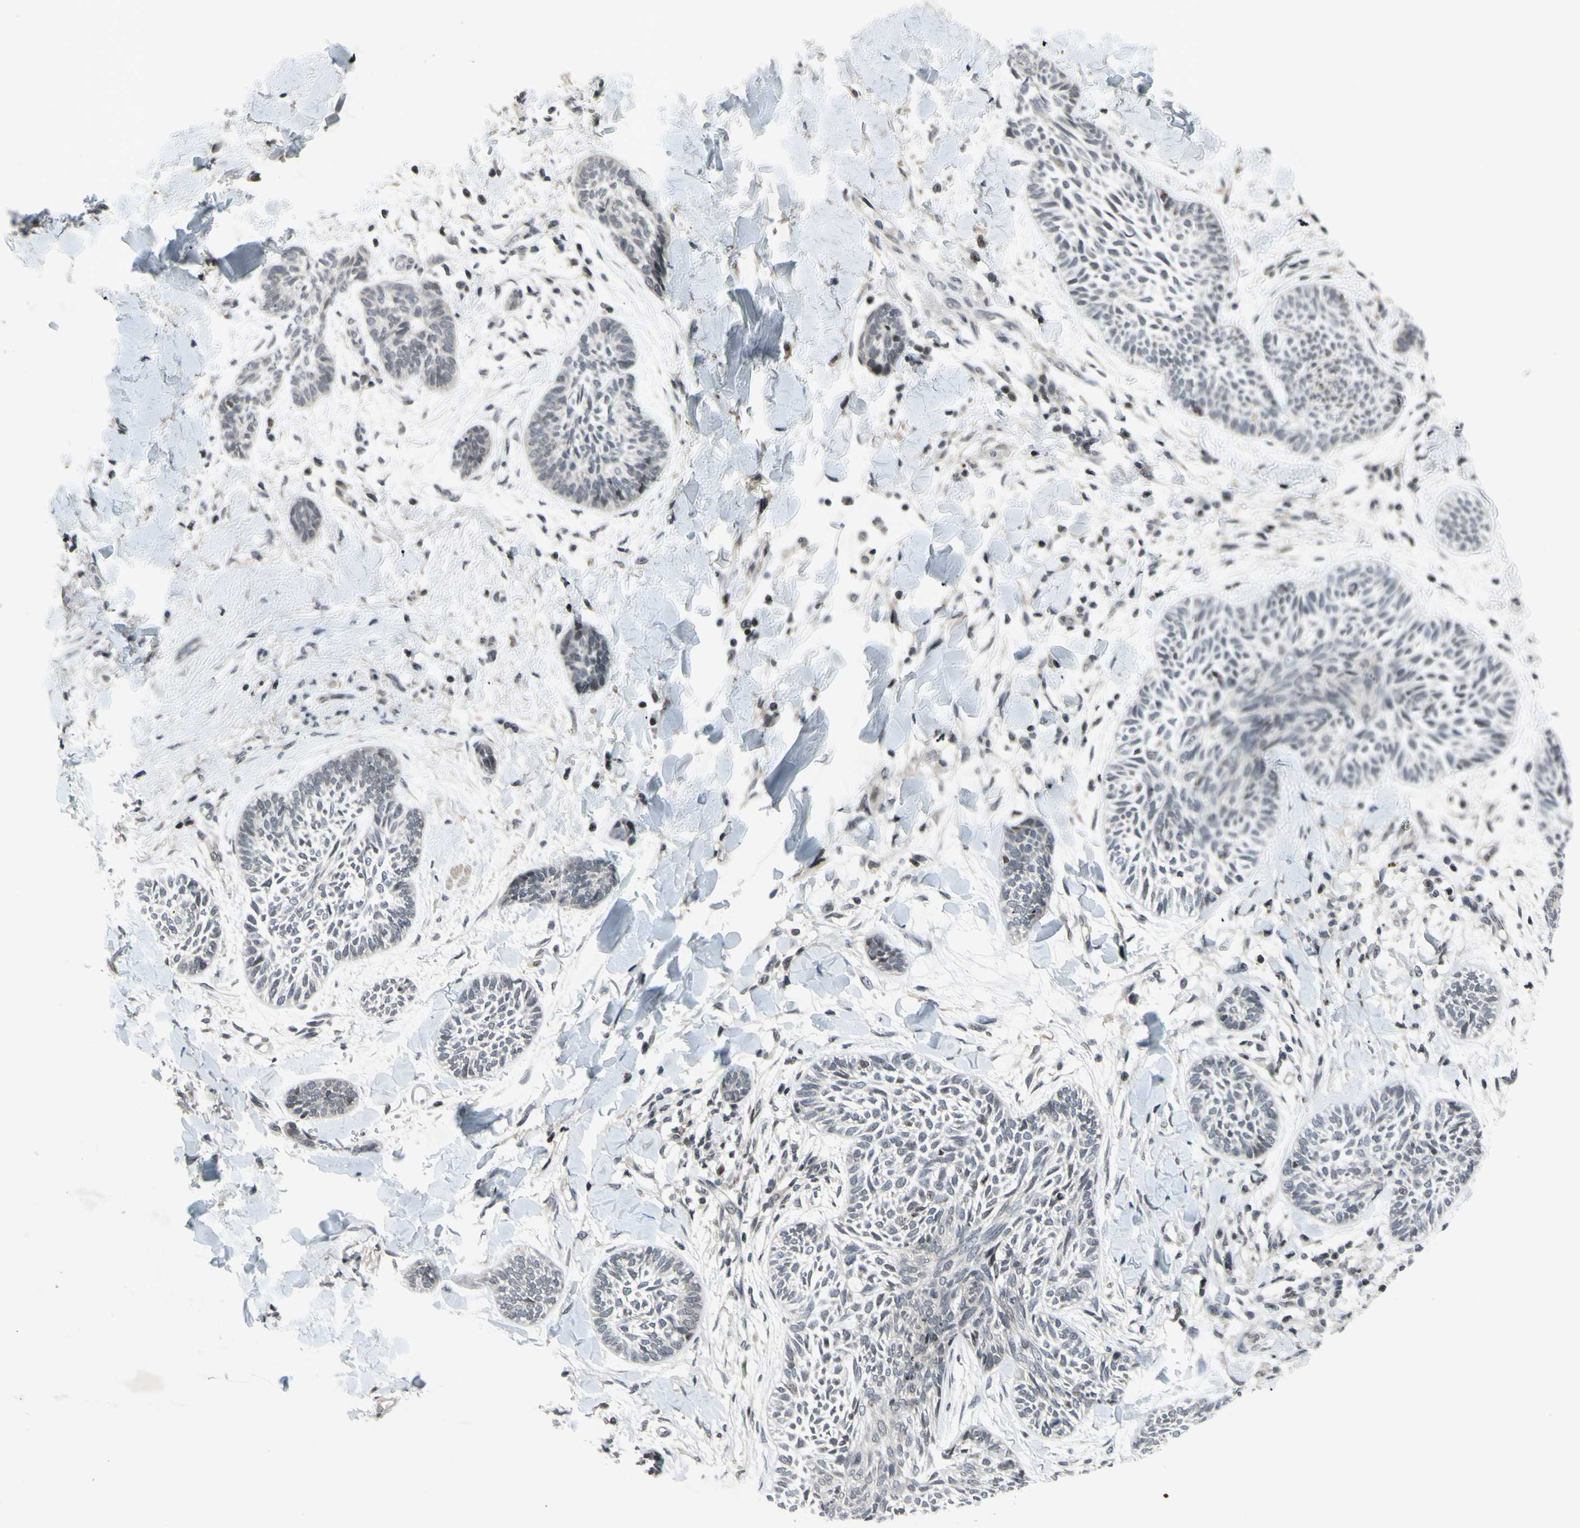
{"staining": {"intensity": "negative", "quantity": "none", "location": "none"}, "tissue": "skin cancer", "cell_type": "Tumor cells", "image_type": "cancer", "snomed": [{"axis": "morphology", "description": "Papilloma, NOS"}, {"axis": "morphology", "description": "Basal cell carcinoma"}, {"axis": "topography", "description": "Skin"}], "caption": "Skin basal cell carcinoma was stained to show a protein in brown. There is no significant positivity in tumor cells.", "gene": "XPO1", "patient": {"sex": "male", "age": 87}}